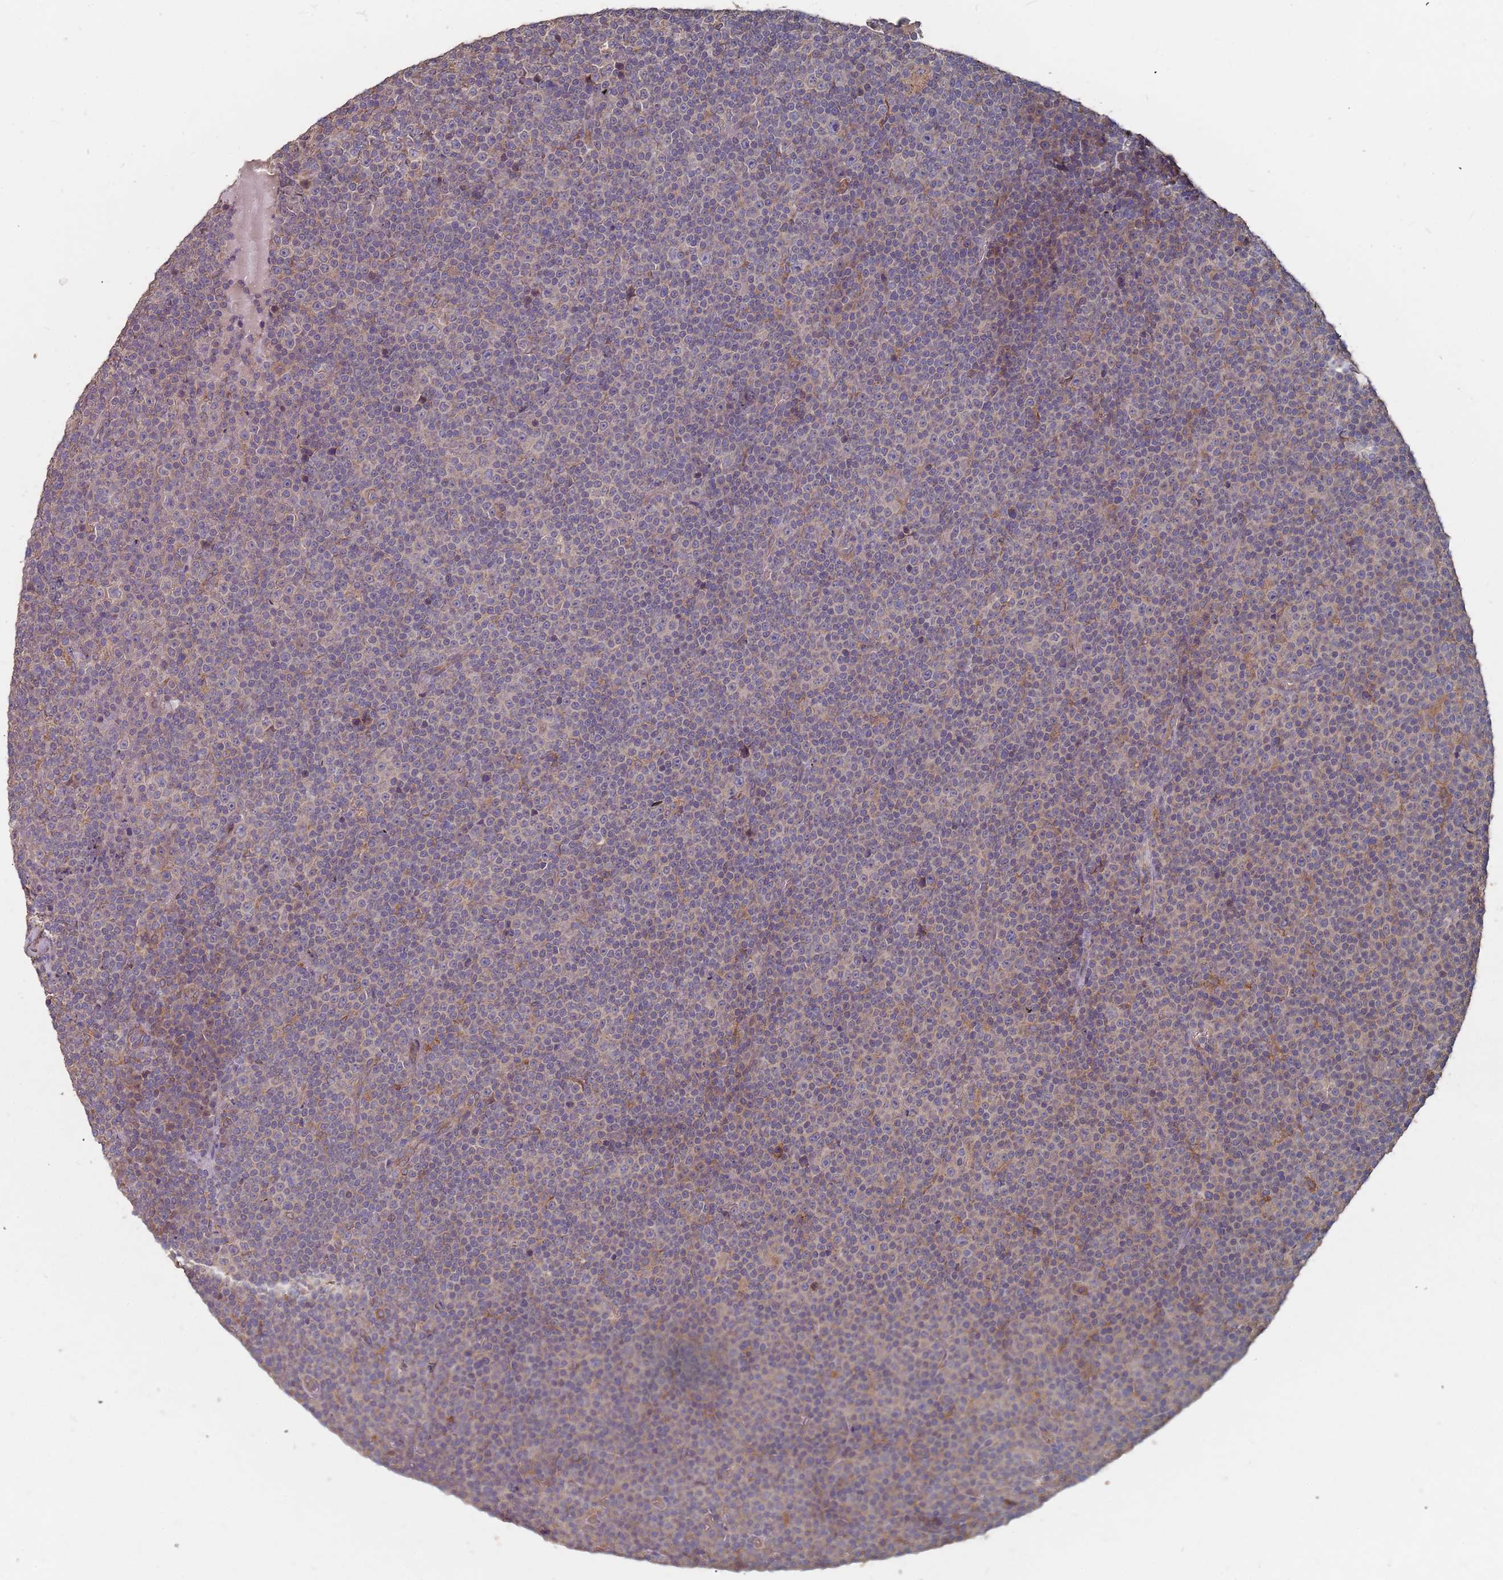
{"staining": {"intensity": "negative", "quantity": "none", "location": "none"}, "tissue": "lymphoma", "cell_type": "Tumor cells", "image_type": "cancer", "snomed": [{"axis": "morphology", "description": "Malignant lymphoma, non-Hodgkin's type, Low grade"}, {"axis": "topography", "description": "Lymph node"}], "caption": "DAB immunohistochemical staining of human lymphoma exhibits no significant staining in tumor cells.", "gene": "ATG5", "patient": {"sex": "female", "age": 67}}